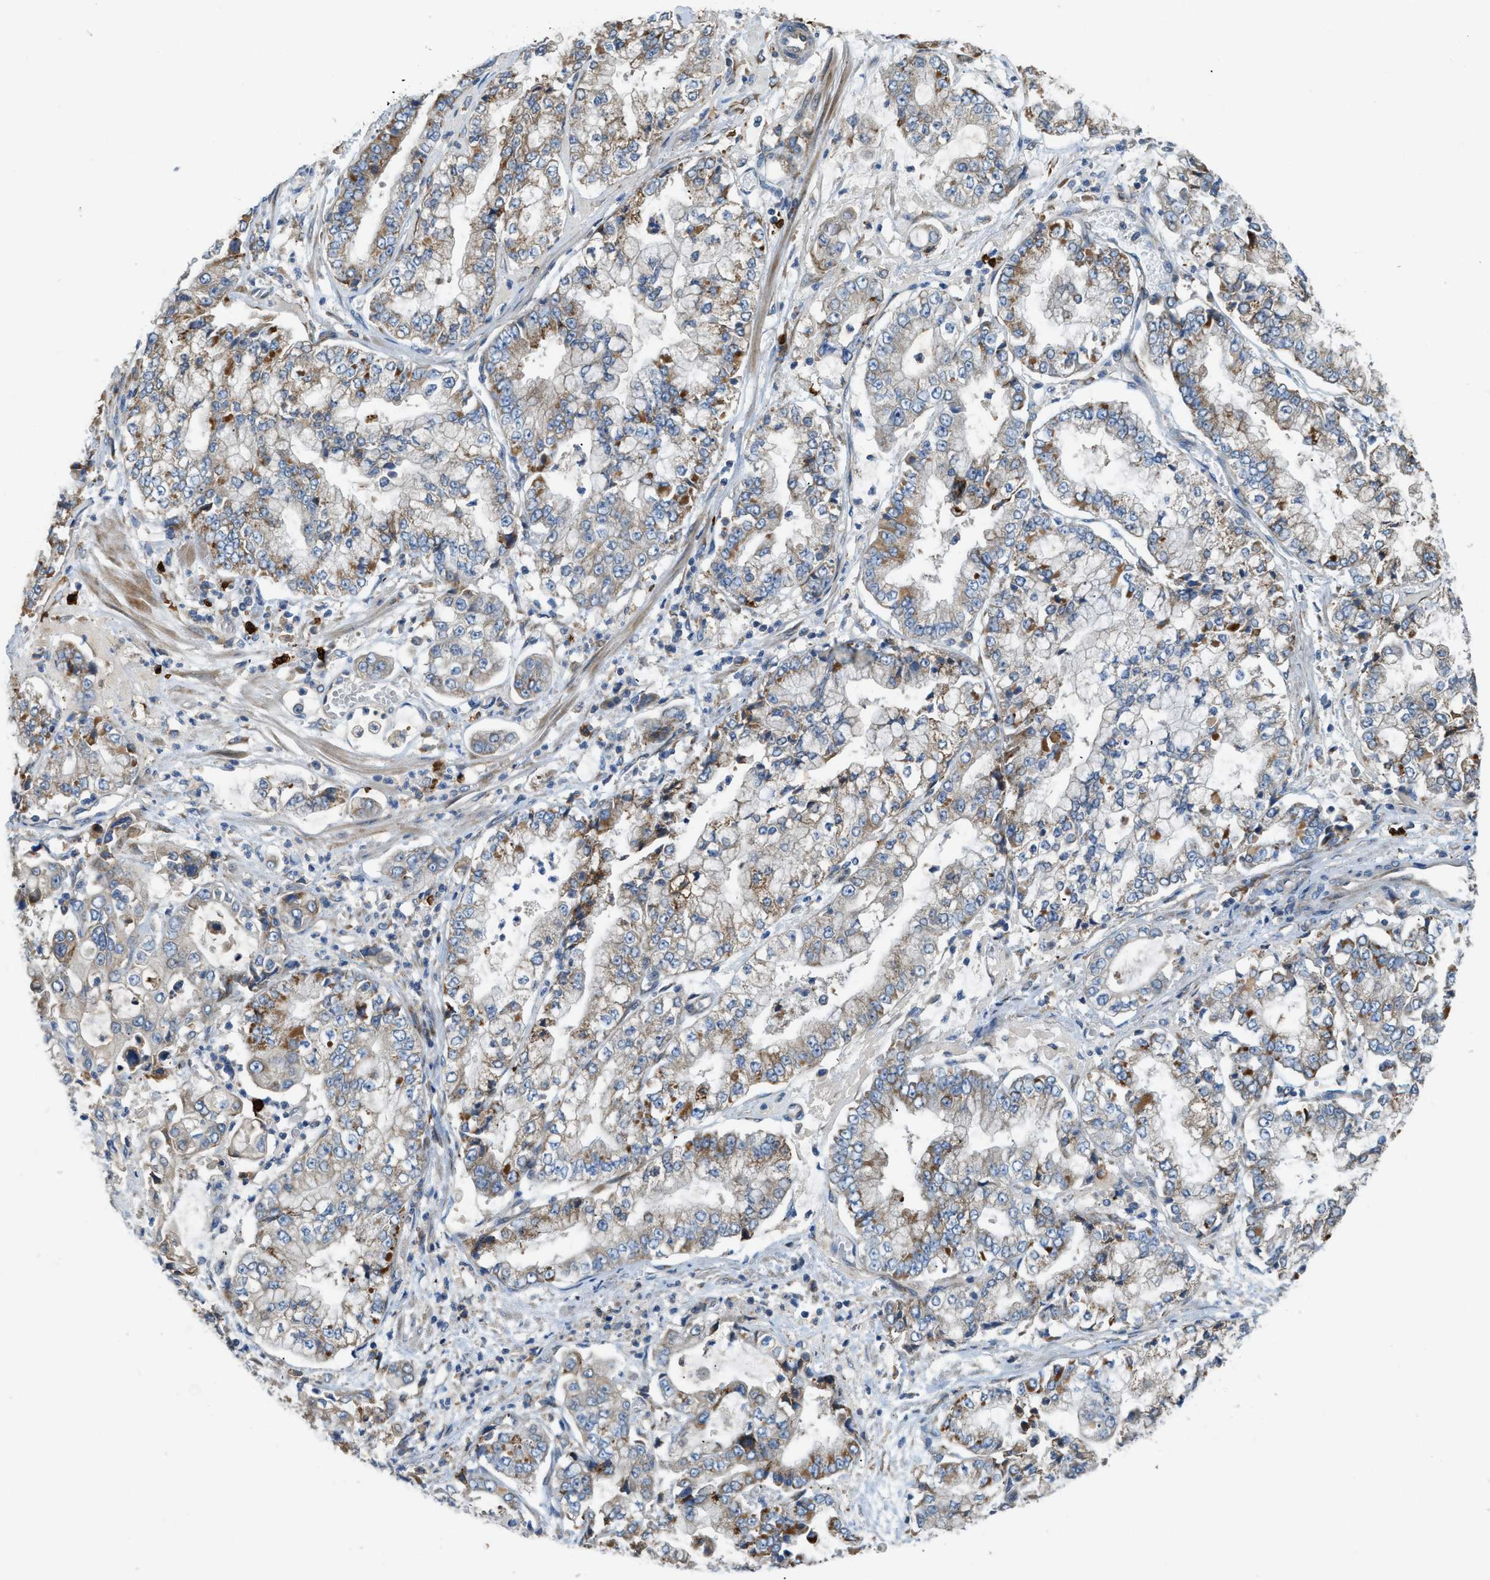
{"staining": {"intensity": "moderate", "quantity": ">75%", "location": "cytoplasmic/membranous"}, "tissue": "stomach cancer", "cell_type": "Tumor cells", "image_type": "cancer", "snomed": [{"axis": "morphology", "description": "Adenocarcinoma, NOS"}, {"axis": "topography", "description": "Stomach"}], "caption": "Immunohistochemistry of human adenocarcinoma (stomach) displays medium levels of moderate cytoplasmic/membranous expression in about >75% of tumor cells.", "gene": "TMEM68", "patient": {"sex": "male", "age": 76}}